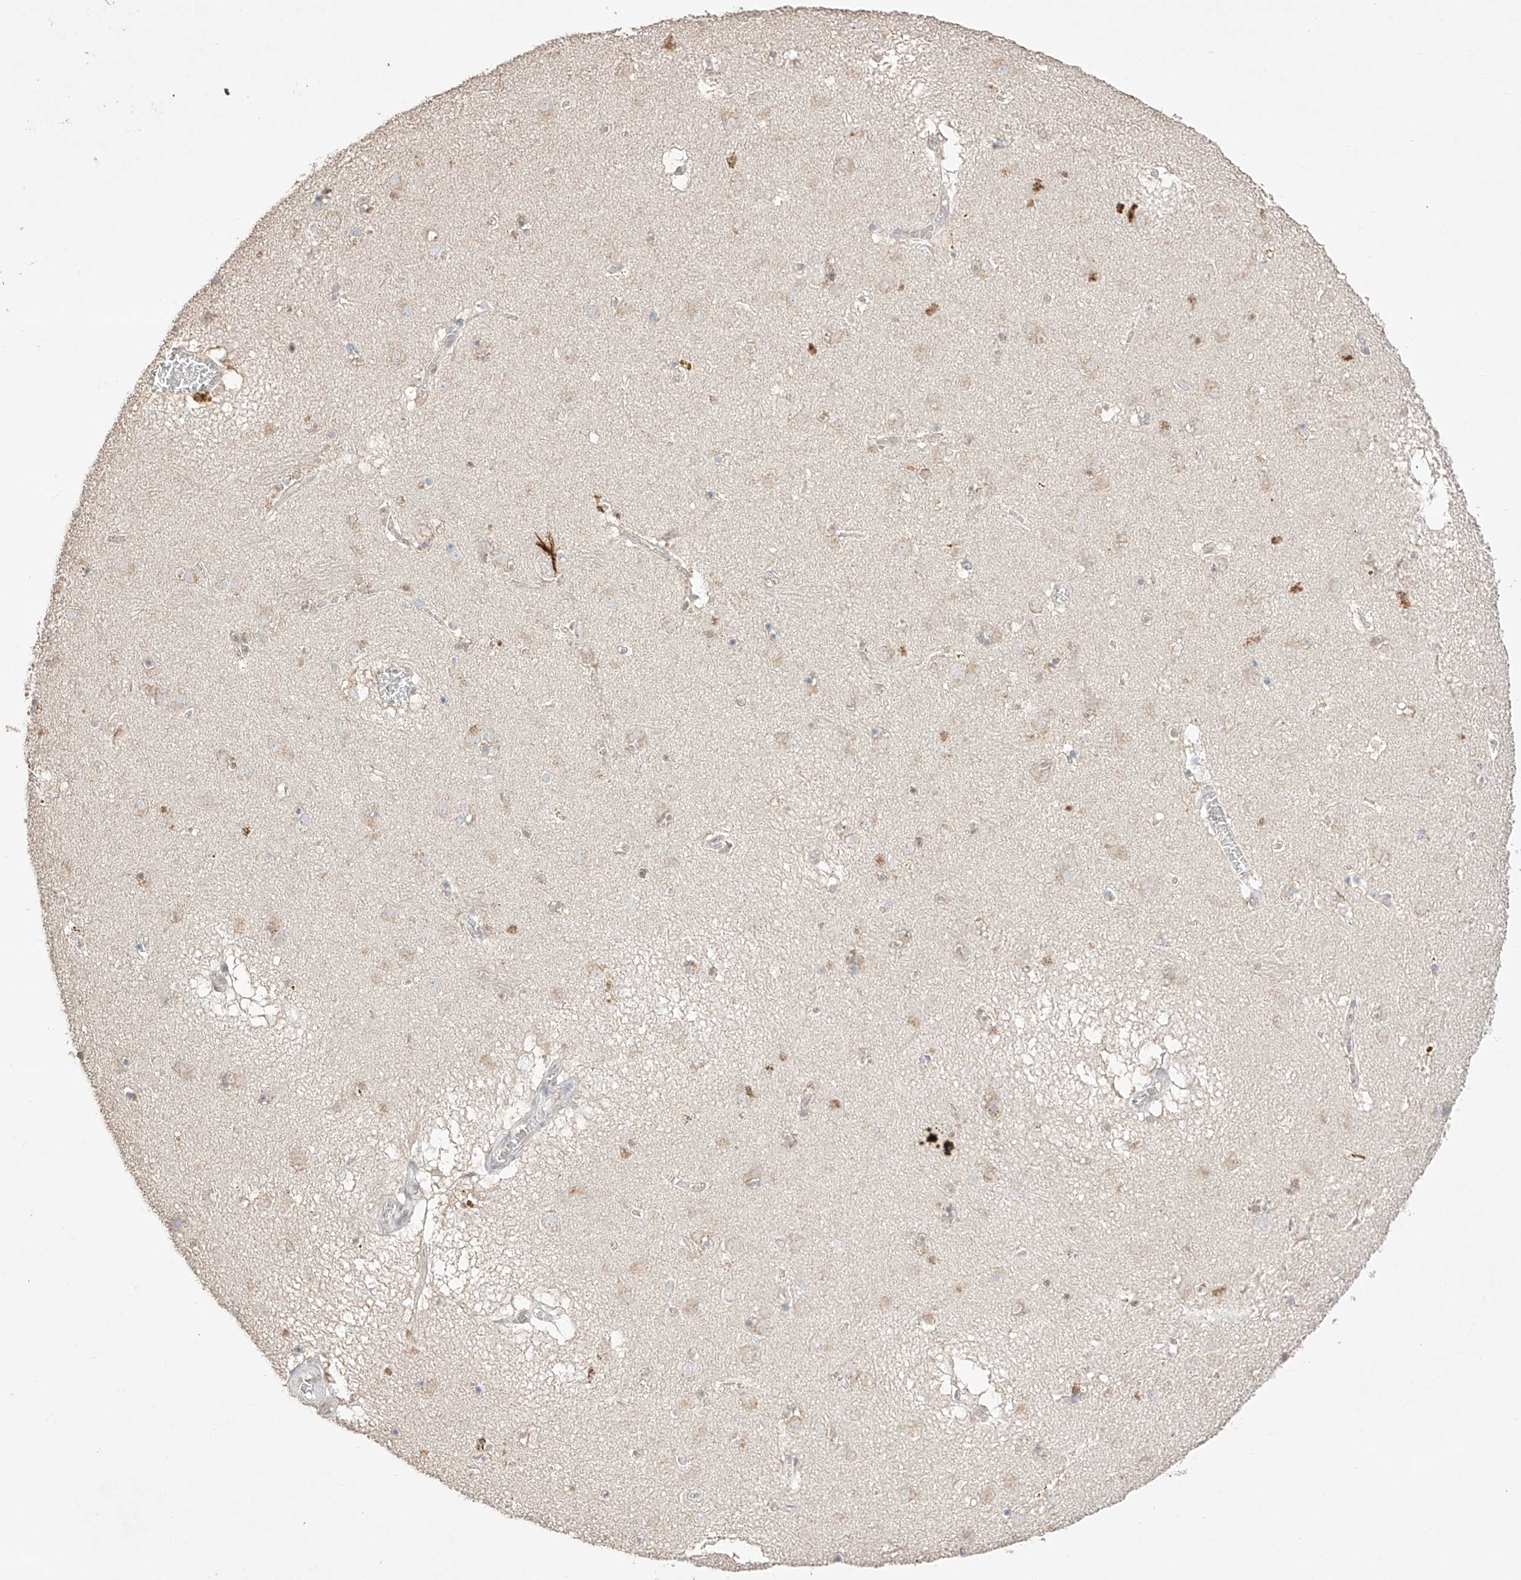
{"staining": {"intensity": "weak", "quantity": "25%-75%", "location": "cytoplasmic/membranous,nuclear"}, "tissue": "caudate", "cell_type": "Glial cells", "image_type": "normal", "snomed": [{"axis": "morphology", "description": "Normal tissue, NOS"}, {"axis": "topography", "description": "Lateral ventricle wall"}], "caption": "The image exhibits immunohistochemical staining of unremarkable caudate. There is weak cytoplasmic/membranous,nuclear staining is seen in about 25%-75% of glial cells. (brown staining indicates protein expression, while blue staining denotes nuclei).", "gene": "APIP", "patient": {"sex": "male", "age": 70}}